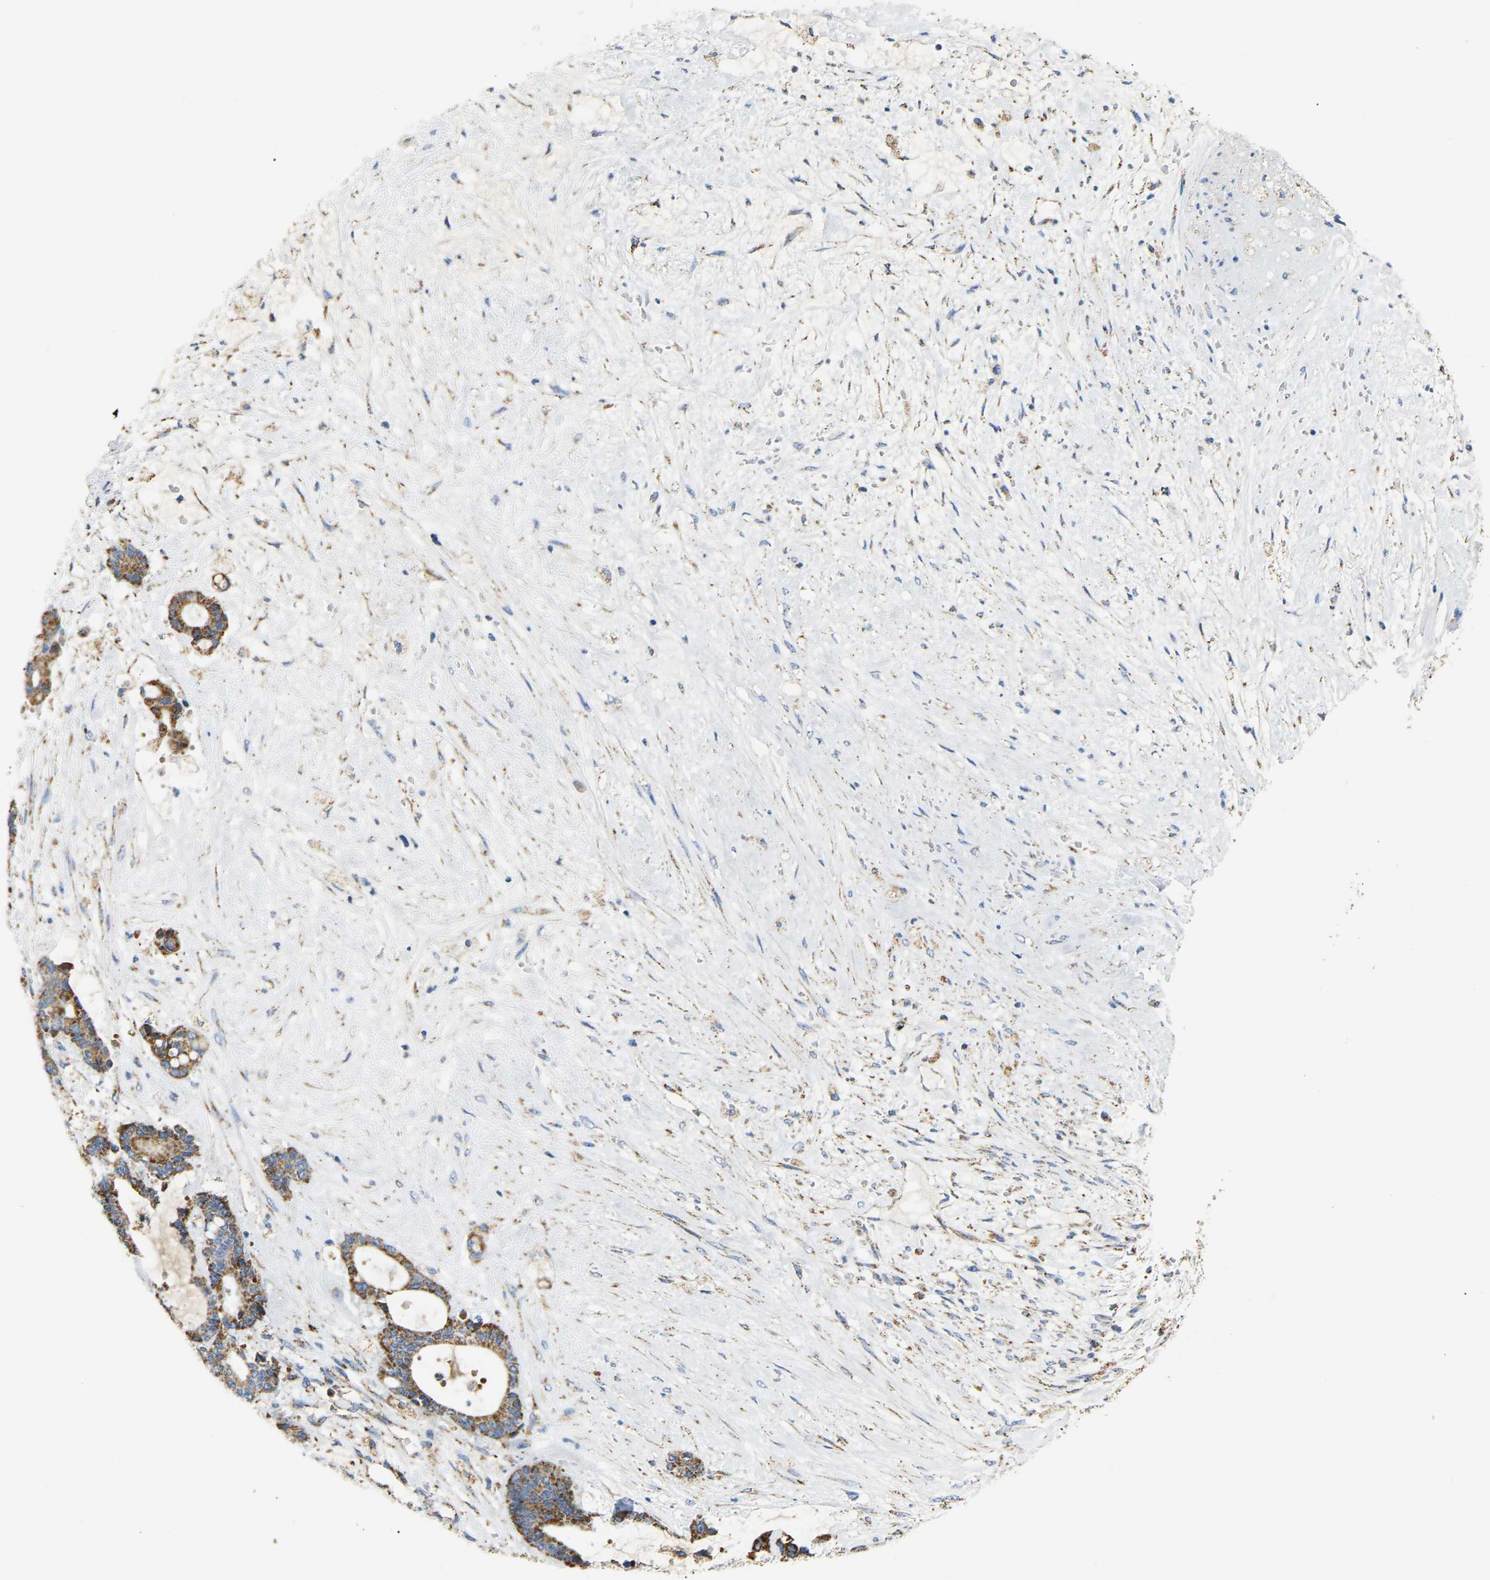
{"staining": {"intensity": "moderate", "quantity": ">75%", "location": "cytoplasmic/membranous"}, "tissue": "liver cancer", "cell_type": "Tumor cells", "image_type": "cancer", "snomed": [{"axis": "morphology", "description": "Normal tissue, NOS"}, {"axis": "morphology", "description": "Cholangiocarcinoma"}, {"axis": "topography", "description": "Liver"}, {"axis": "topography", "description": "Peripheral nerve tissue"}], "caption": "Human liver cholangiocarcinoma stained with a brown dye shows moderate cytoplasmic/membranous positive expression in approximately >75% of tumor cells.", "gene": "HIBADH", "patient": {"sex": "female", "age": 73}}